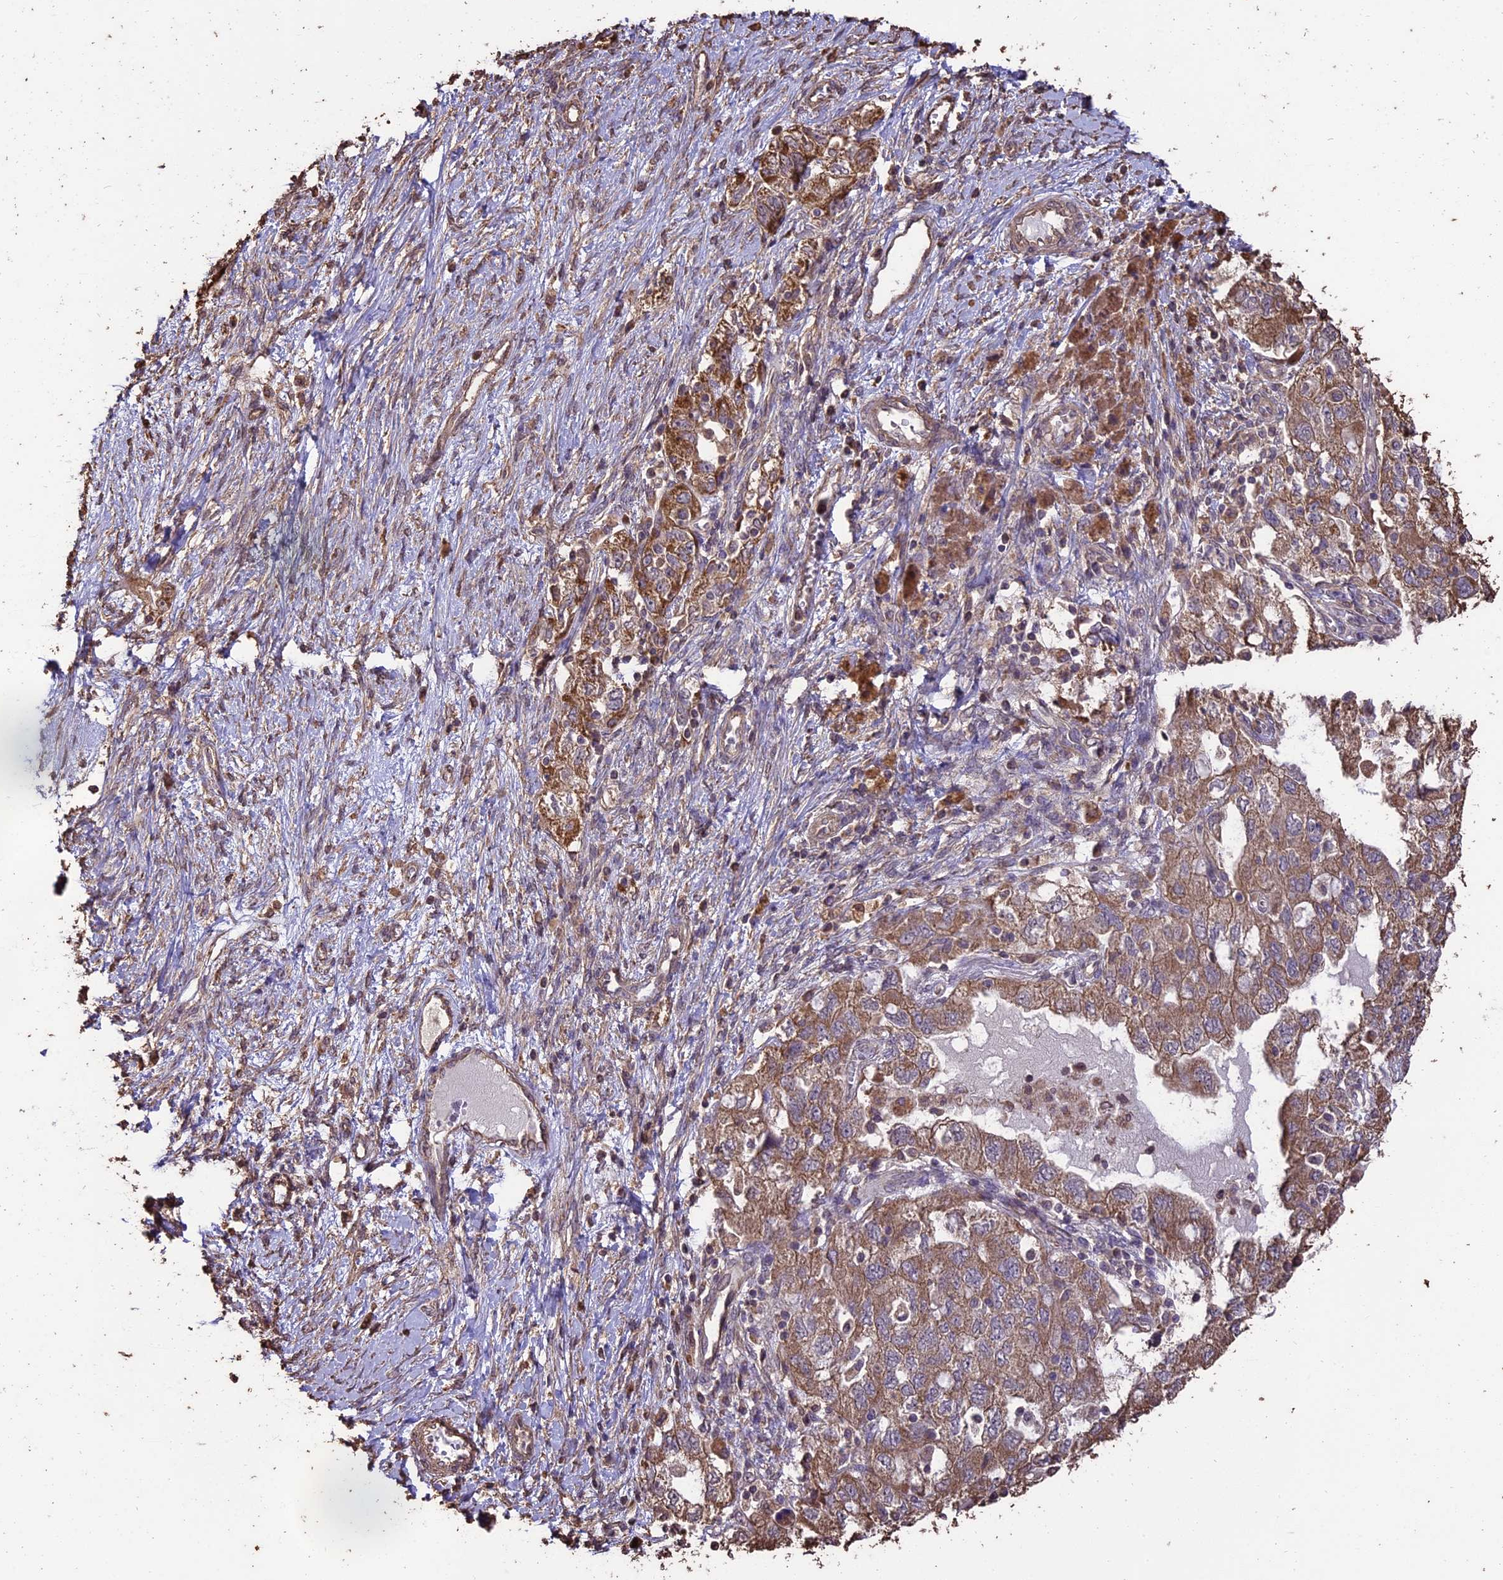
{"staining": {"intensity": "moderate", "quantity": ">75%", "location": "cytoplasmic/membranous"}, "tissue": "ovarian cancer", "cell_type": "Tumor cells", "image_type": "cancer", "snomed": [{"axis": "morphology", "description": "Carcinoma, NOS"}, {"axis": "morphology", "description": "Cystadenocarcinoma, serous, NOS"}, {"axis": "topography", "description": "Ovary"}], "caption": "IHC of human ovarian cancer (serous cystadenocarcinoma) demonstrates medium levels of moderate cytoplasmic/membranous staining in approximately >75% of tumor cells.", "gene": "PGPEP1L", "patient": {"sex": "female", "age": 69}}